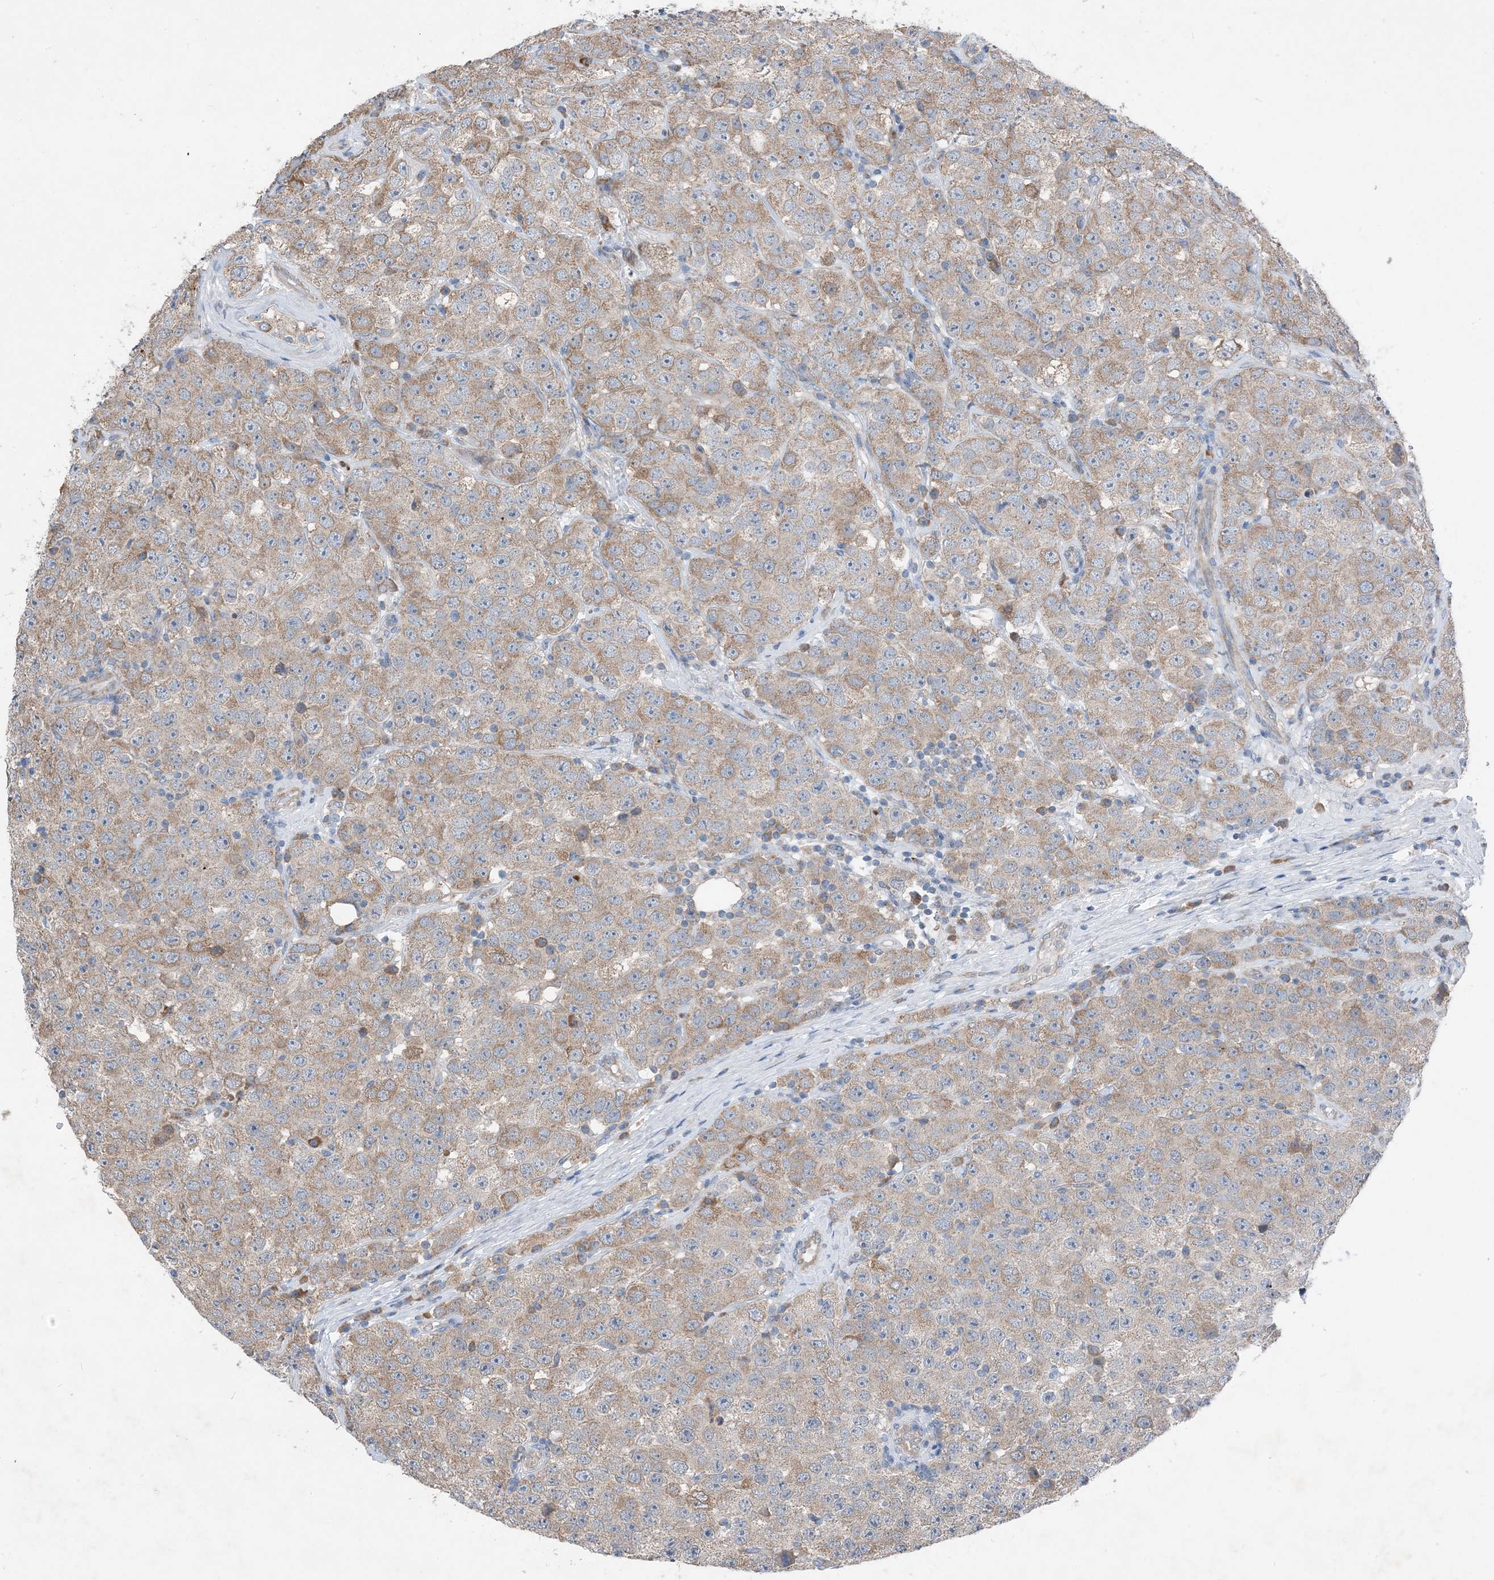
{"staining": {"intensity": "weak", "quantity": "25%-75%", "location": "cytoplasmic/membranous"}, "tissue": "testis cancer", "cell_type": "Tumor cells", "image_type": "cancer", "snomed": [{"axis": "morphology", "description": "Seminoma, NOS"}, {"axis": "topography", "description": "Testis"}], "caption": "Human testis seminoma stained with a protein marker demonstrates weak staining in tumor cells.", "gene": "DHX30", "patient": {"sex": "male", "age": 28}}